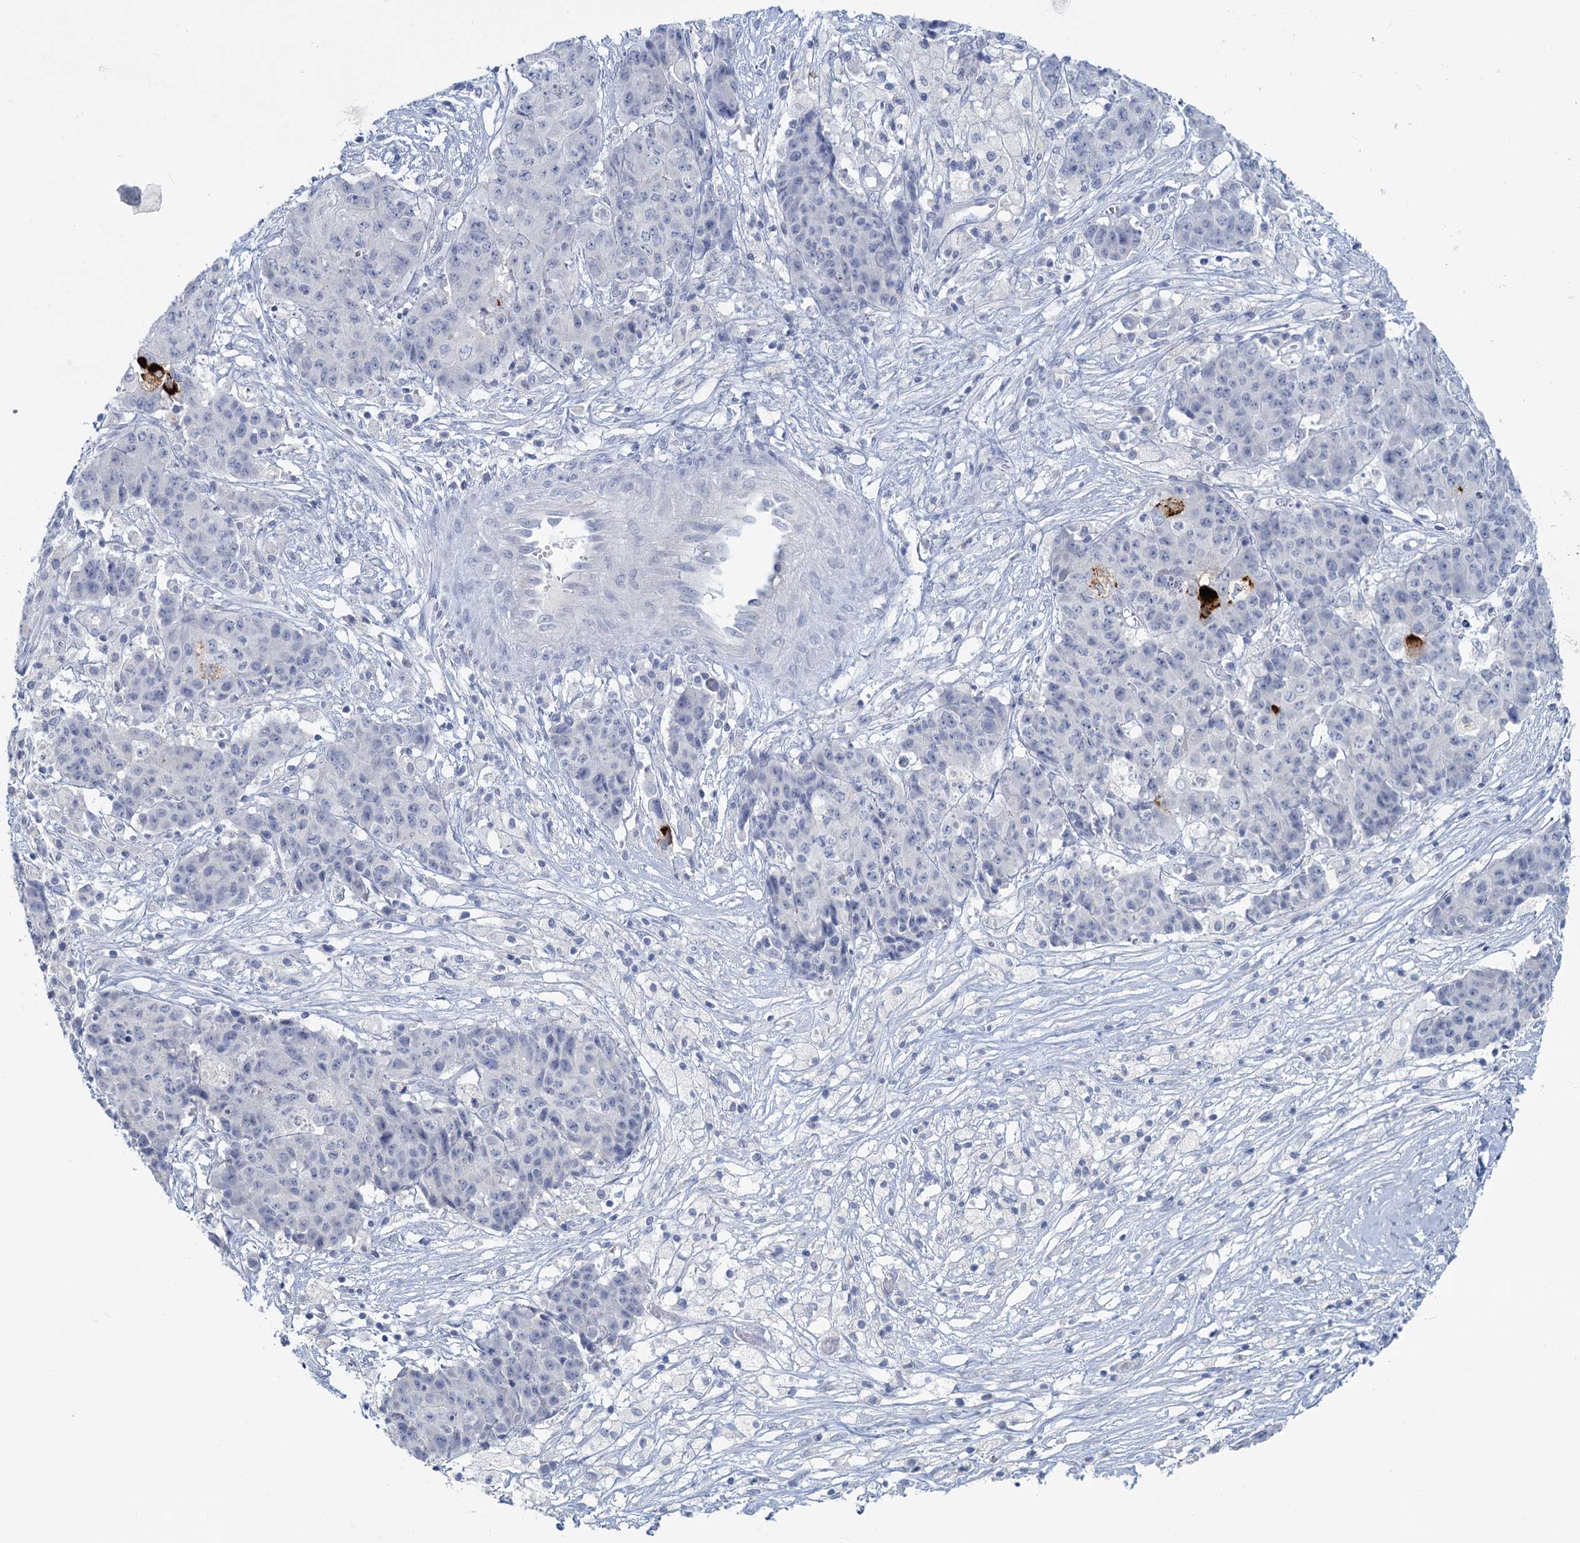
{"staining": {"intensity": "negative", "quantity": "none", "location": "none"}, "tissue": "ovarian cancer", "cell_type": "Tumor cells", "image_type": "cancer", "snomed": [{"axis": "morphology", "description": "Carcinoma, endometroid"}, {"axis": "topography", "description": "Ovary"}], "caption": "Immunohistochemistry micrograph of ovarian cancer (endometroid carcinoma) stained for a protein (brown), which demonstrates no positivity in tumor cells.", "gene": "CHGA", "patient": {"sex": "female", "age": 42}}